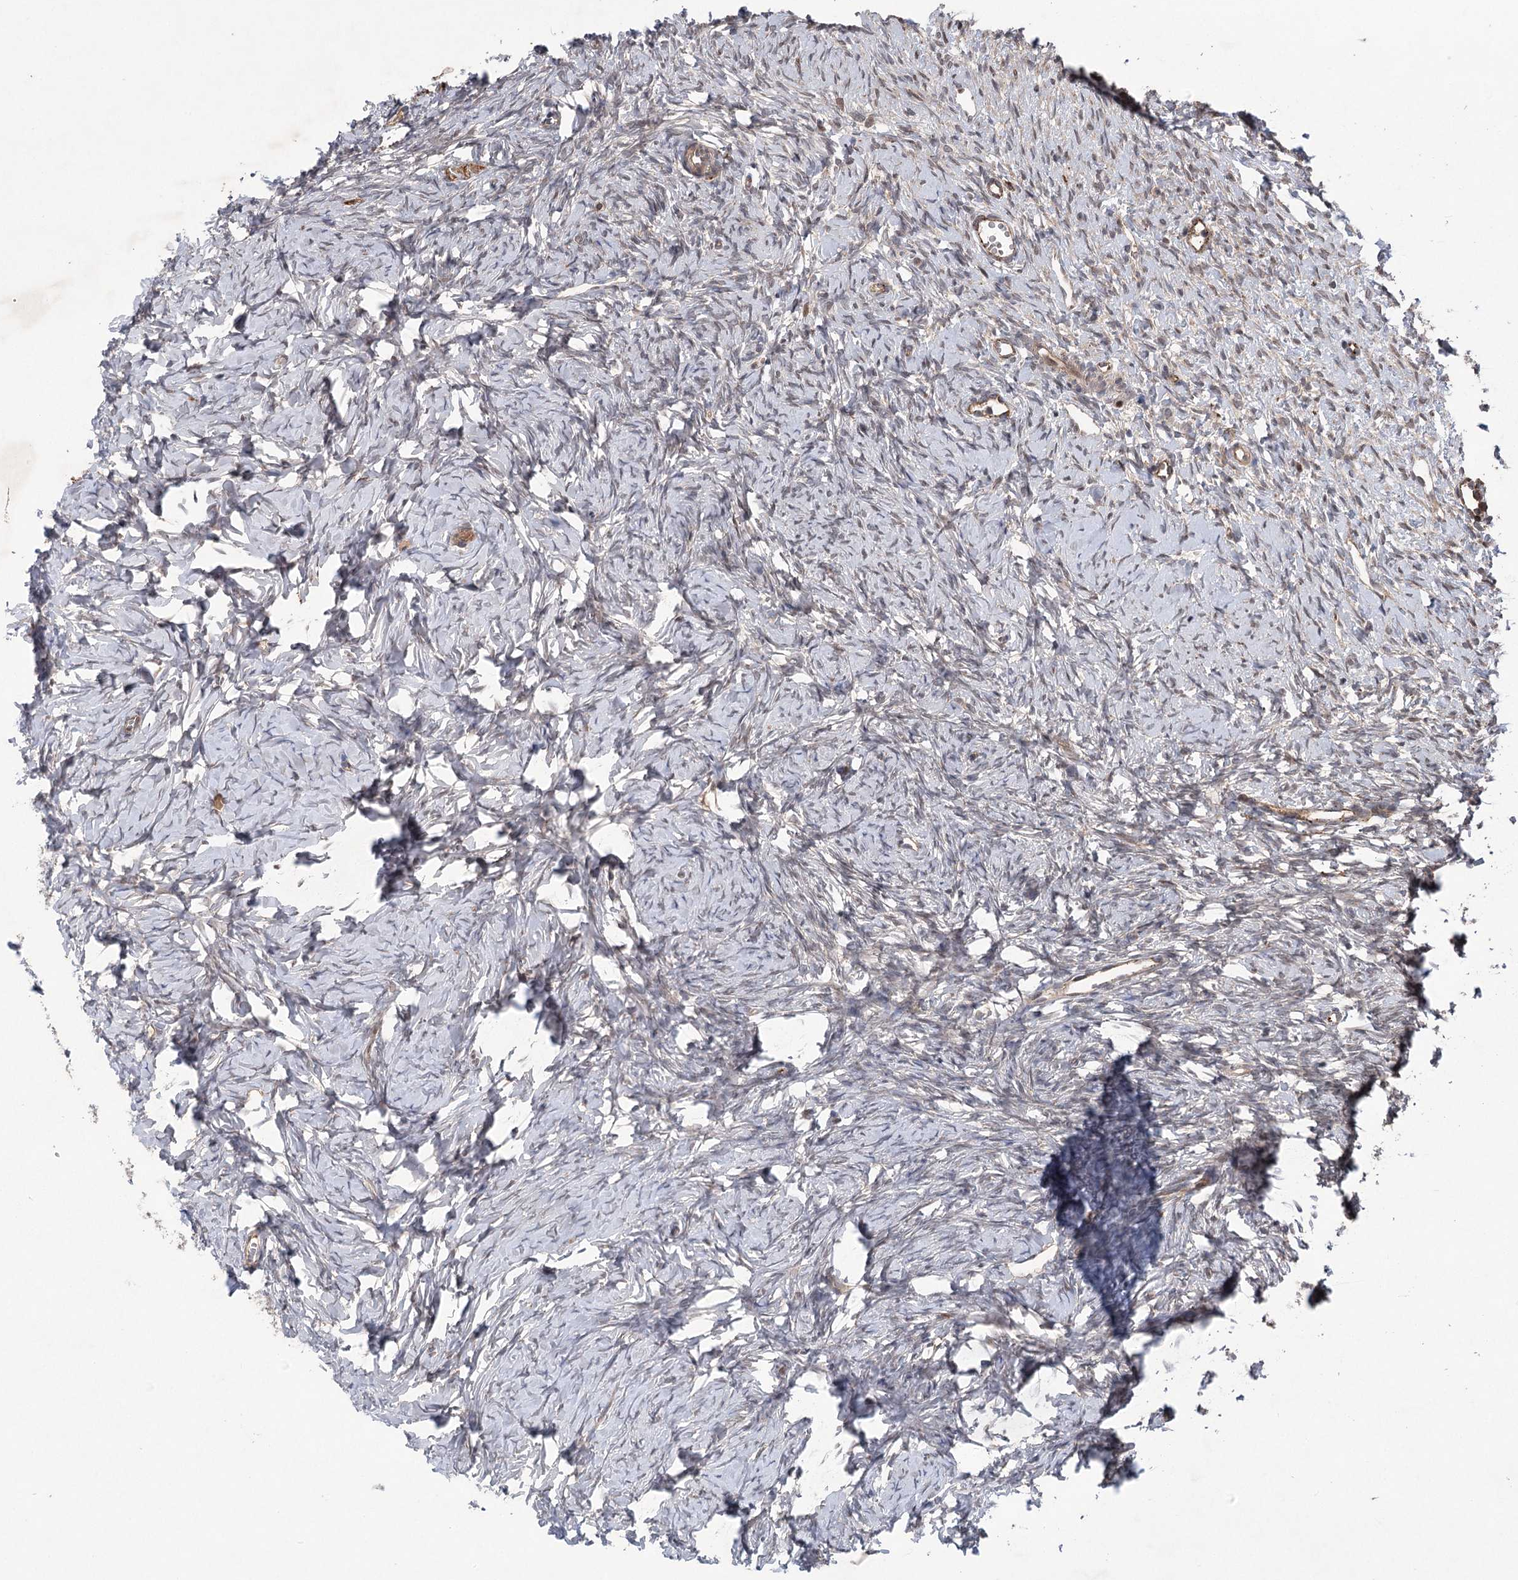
{"staining": {"intensity": "weak", "quantity": "<25%", "location": "cytoplasmic/membranous"}, "tissue": "ovary", "cell_type": "Ovarian stroma cells", "image_type": "normal", "snomed": [{"axis": "morphology", "description": "Normal tissue, NOS"}, {"axis": "topography", "description": "Ovary"}], "caption": "Photomicrograph shows no protein expression in ovarian stroma cells of benign ovary.", "gene": "METTL24", "patient": {"sex": "female", "age": 51}}